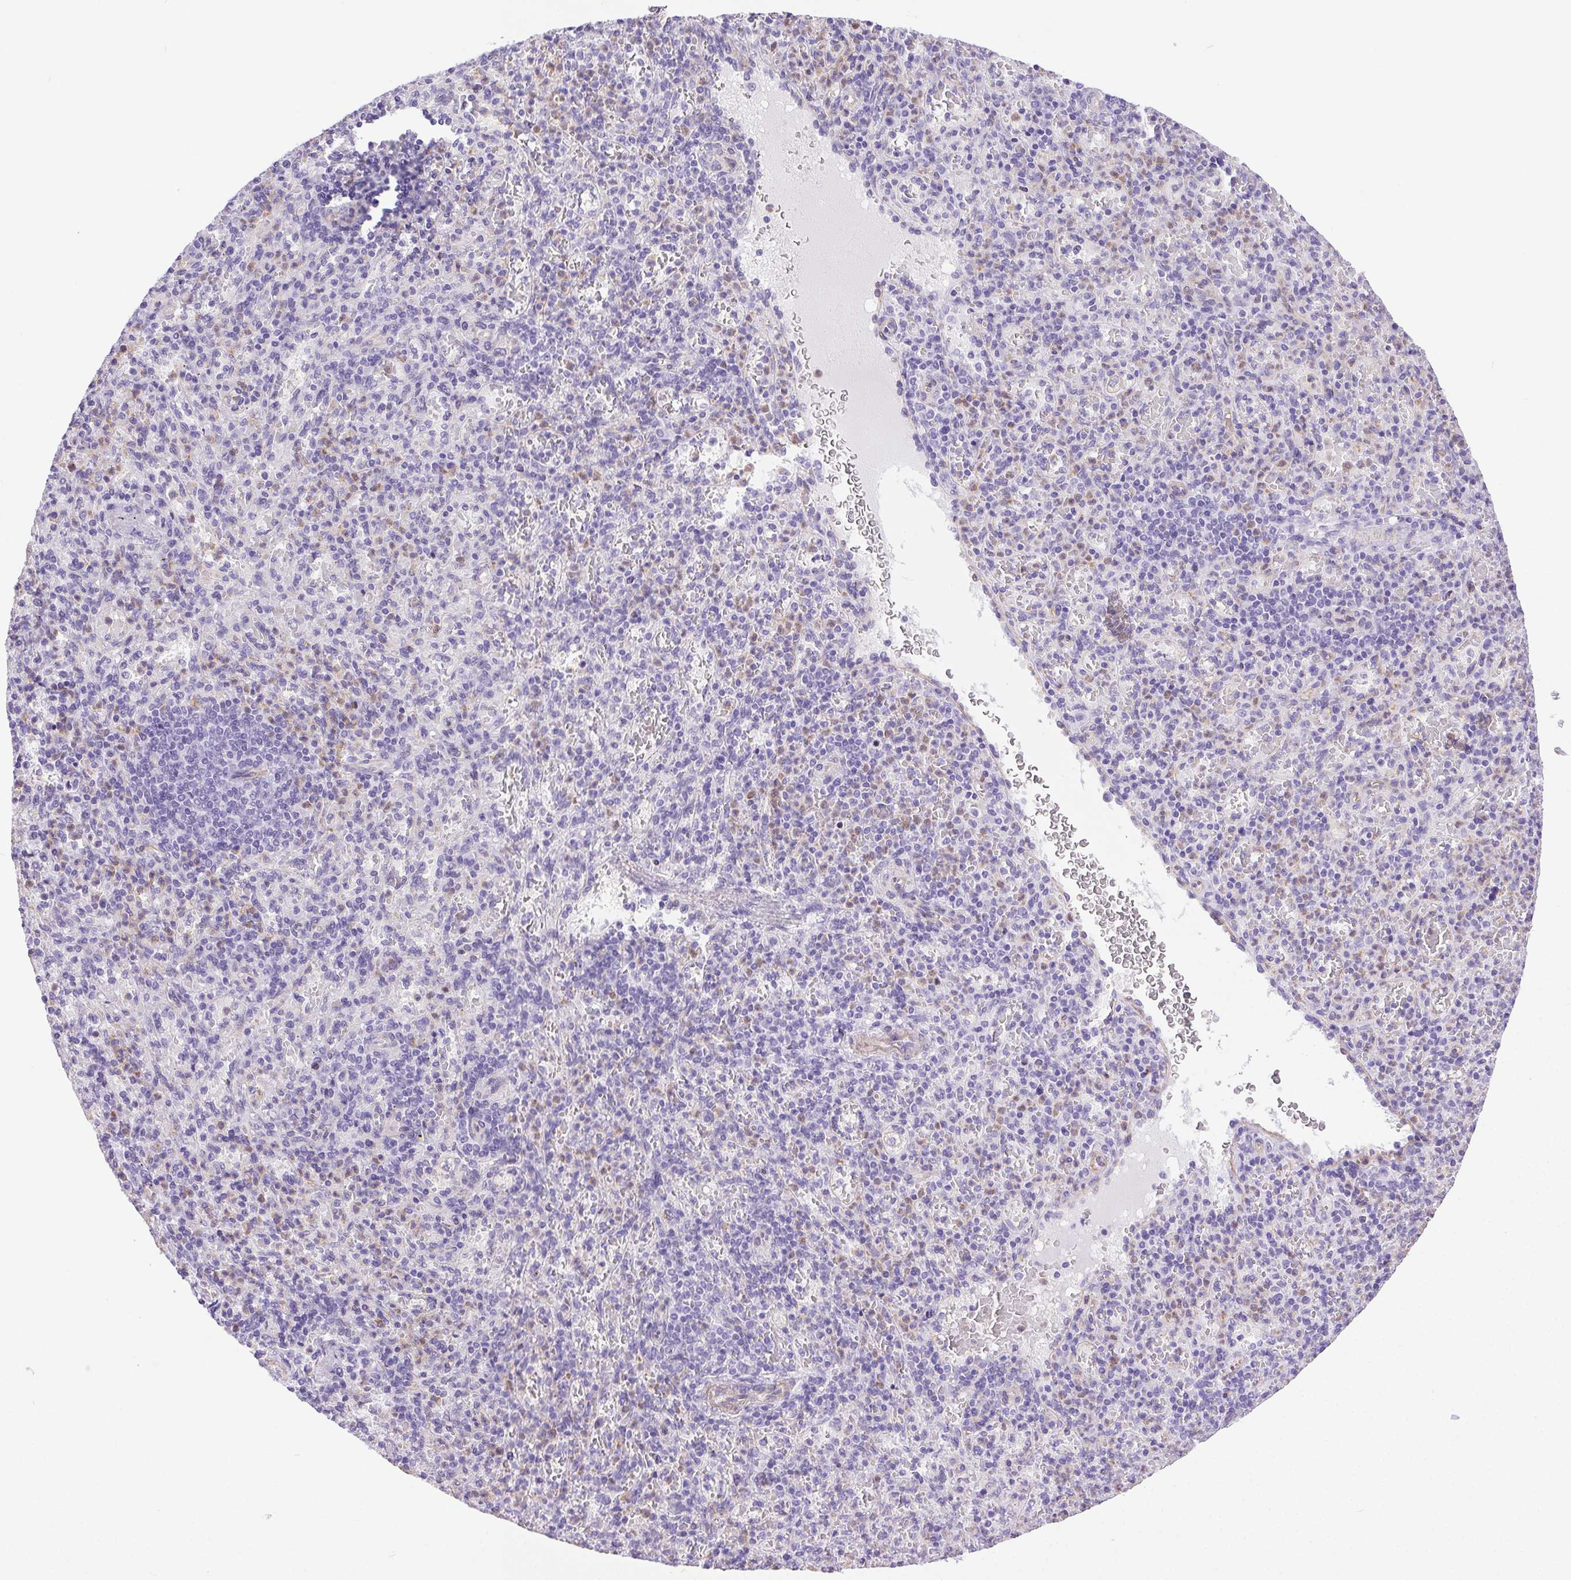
{"staining": {"intensity": "negative", "quantity": "none", "location": "none"}, "tissue": "spleen", "cell_type": "Cells in red pulp", "image_type": "normal", "snomed": [{"axis": "morphology", "description": "Normal tissue, NOS"}, {"axis": "topography", "description": "Spleen"}], "caption": "Immunohistochemical staining of benign spleen displays no significant positivity in cells in red pulp. (Brightfield microscopy of DAB immunohistochemistry (IHC) at high magnification).", "gene": "SHCBP1L", "patient": {"sex": "female", "age": 74}}